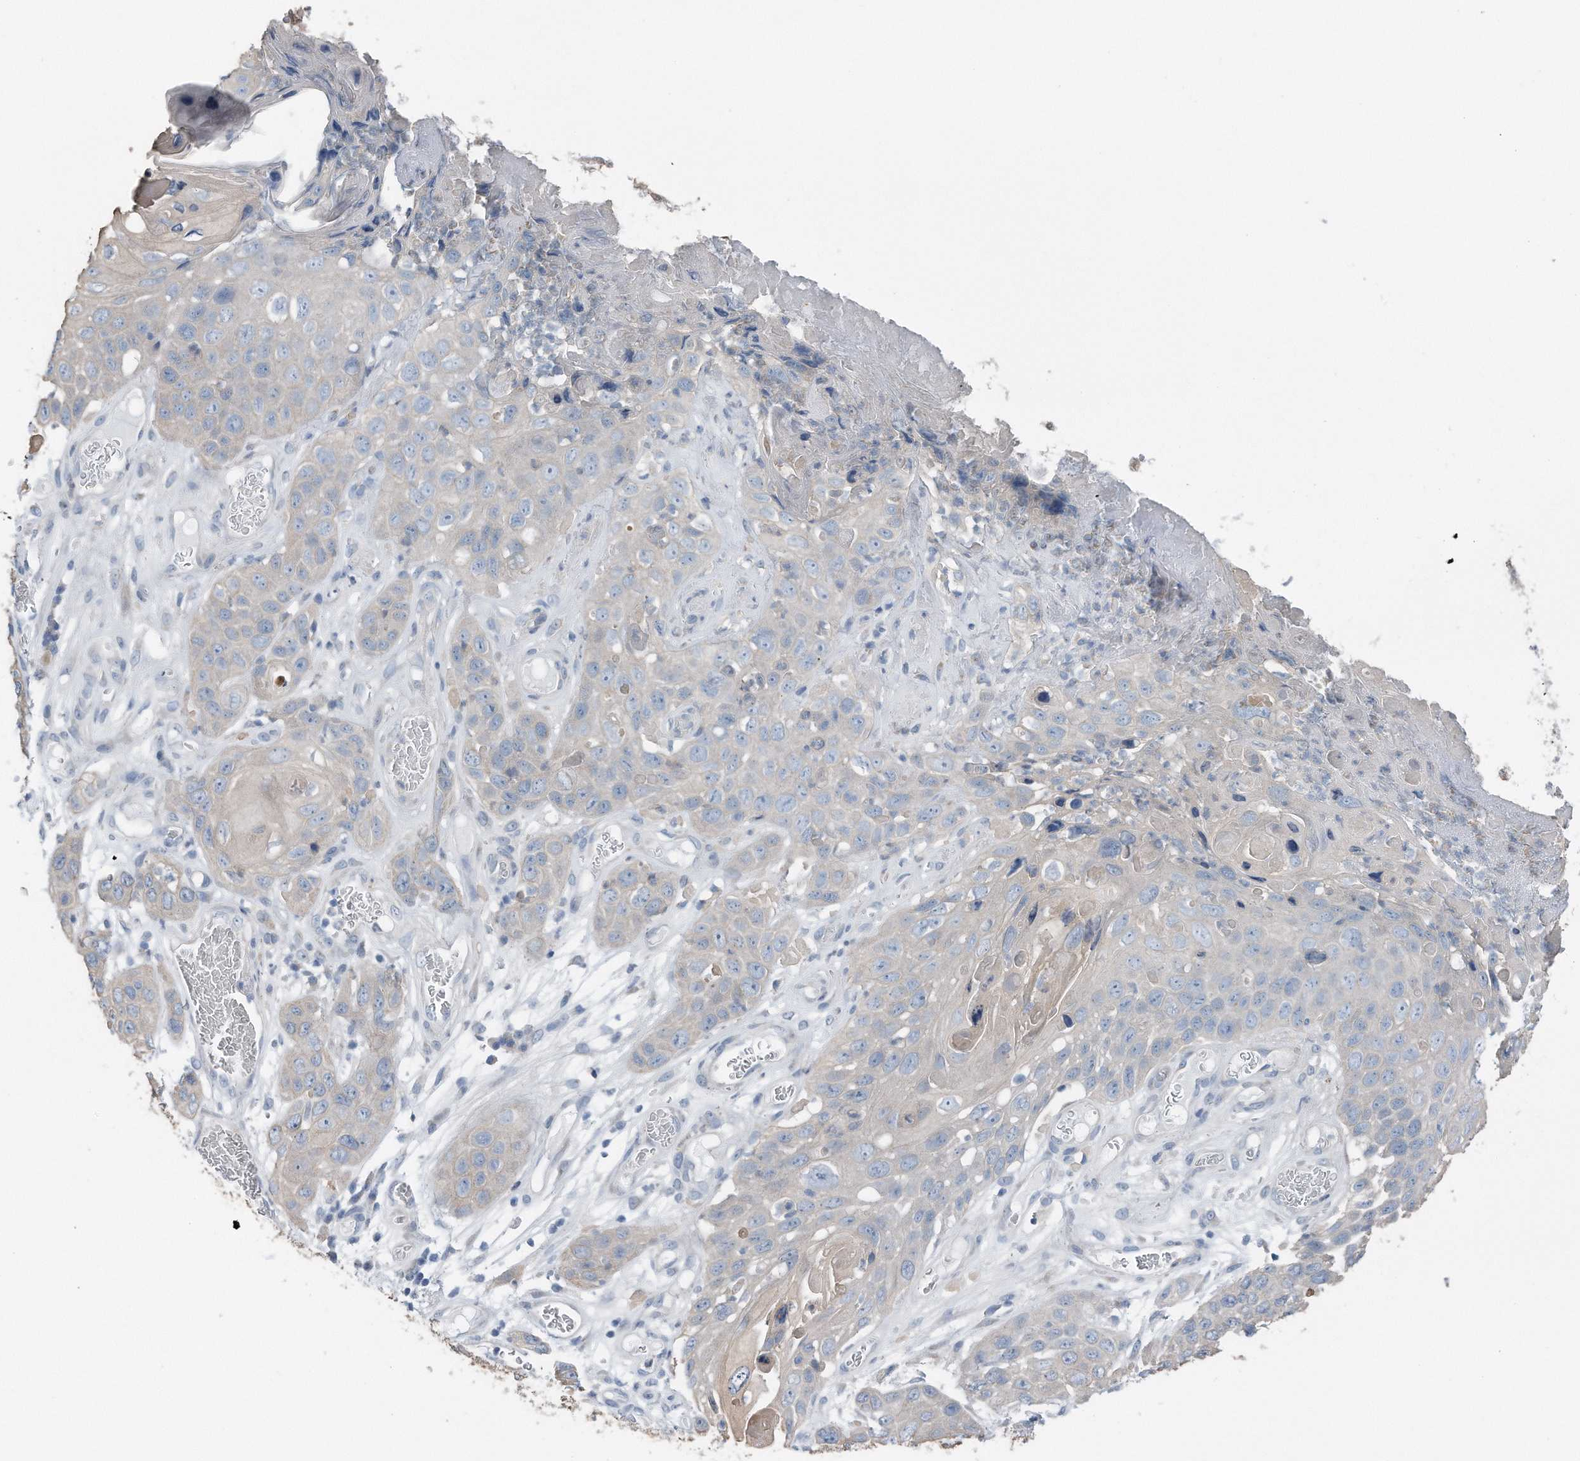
{"staining": {"intensity": "negative", "quantity": "none", "location": "none"}, "tissue": "skin cancer", "cell_type": "Tumor cells", "image_type": "cancer", "snomed": [{"axis": "morphology", "description": "Squamous cell carcinoma, NOS"}, {"axis": "topography", "description": "Skin"}], "caption": "This image is of skin cancer (squamous cell carcinoma) stained with IHC to label a protein in brown with the nuclei are counter-stained blue. There is no staining in tumor cells.", "gene": "YRDC", "patient": {"sex": "male", "age": 55}}